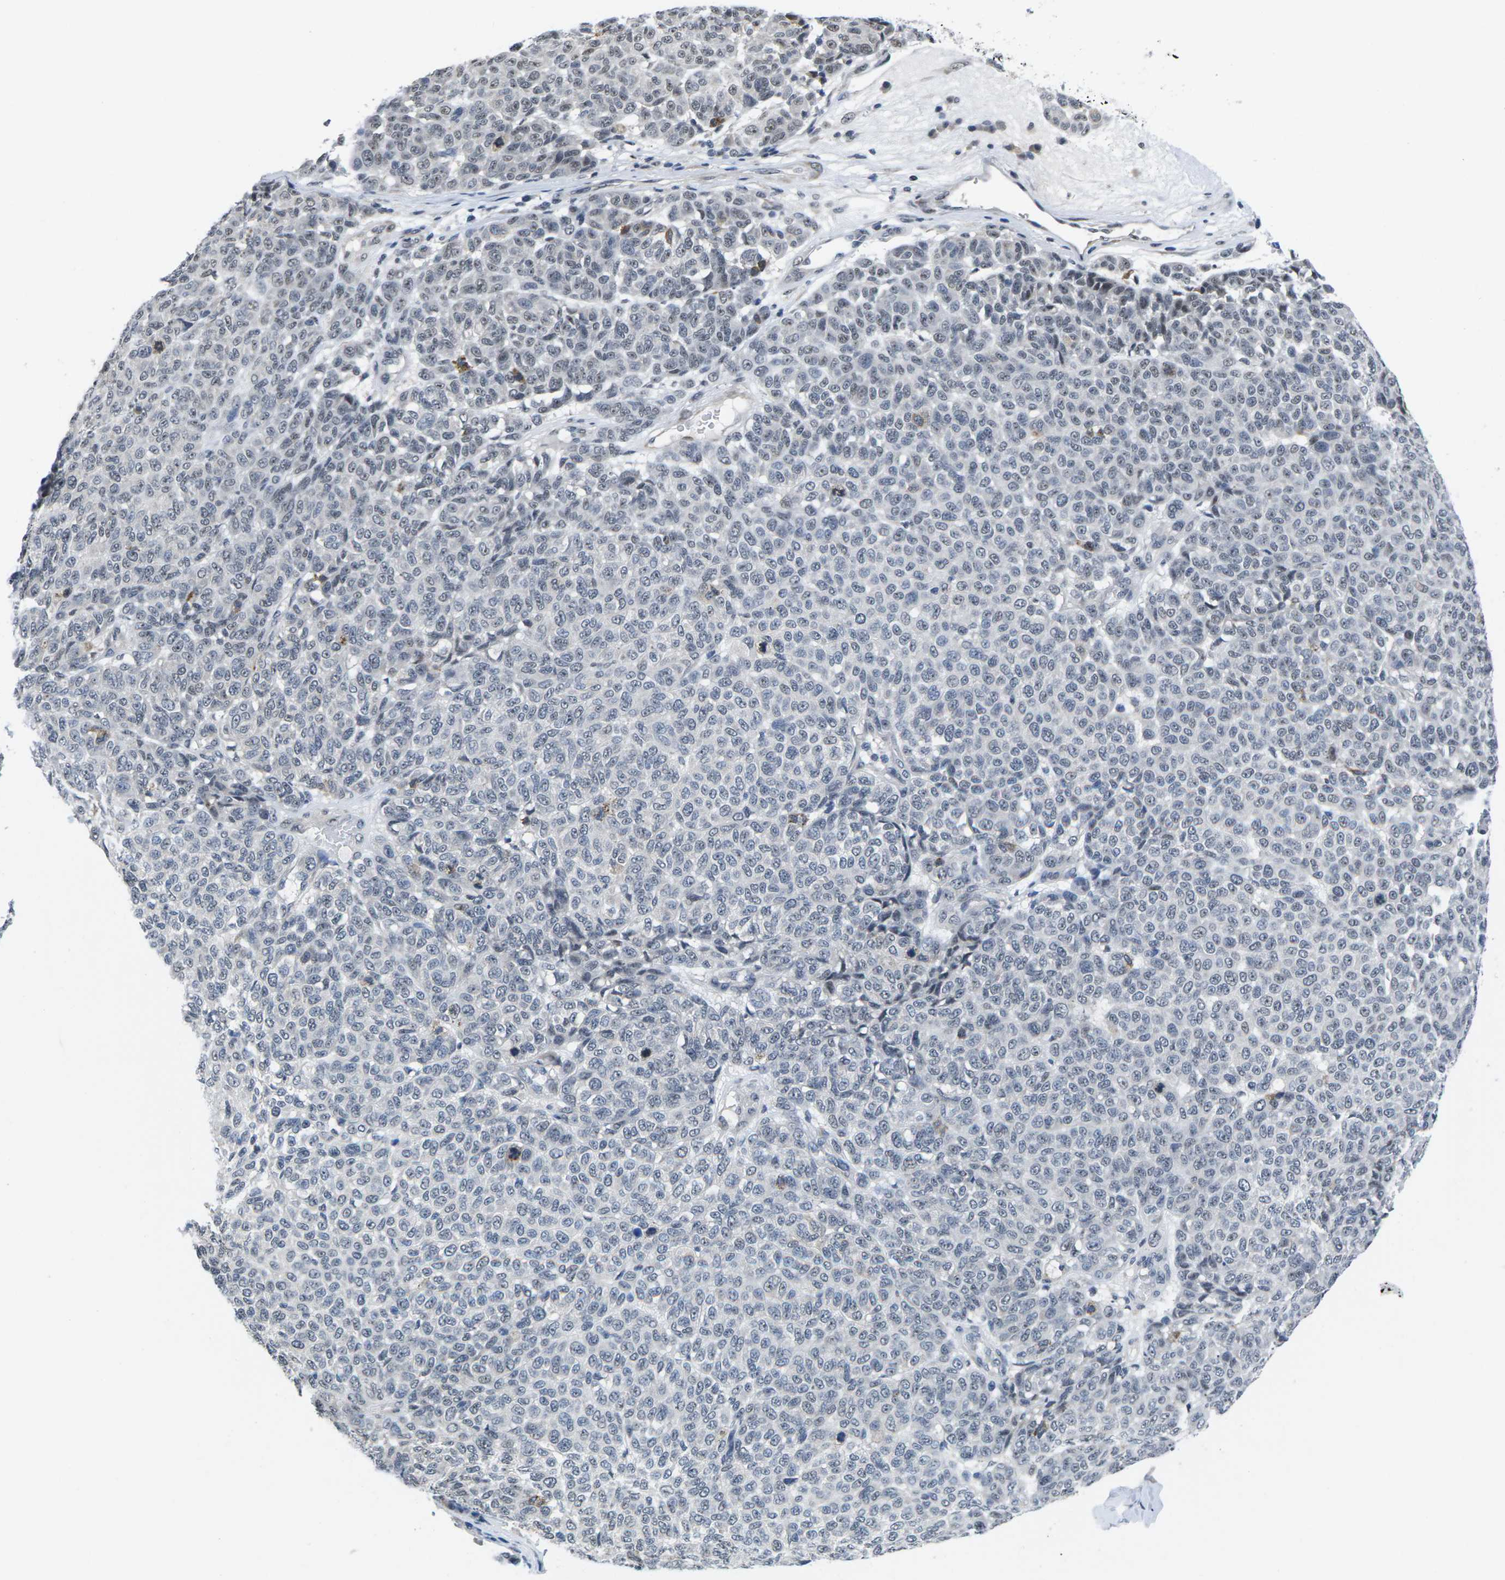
{"staining": {"intensity": "weak", "quantity": "25%-75%", "location": "nuclear"}, "tissue": "melanoma", "cell_type": "Tumor cells", "image_type": "cancer", "snomed": [{"axis": "morphology", "description": "Malignant melanoma, NOS"}, {"axis": "topography", "description": "Skin"}], "caption": "Immunohistochemistry (IHC) (DAB (3,3'-diaminobenzidine)) staining of human melanoma reveals weak nuclear protein staining in about 25%-75% of tumor cells.", "gene": "NSRP1", "patient": {"sex": "male", "age": 59}}